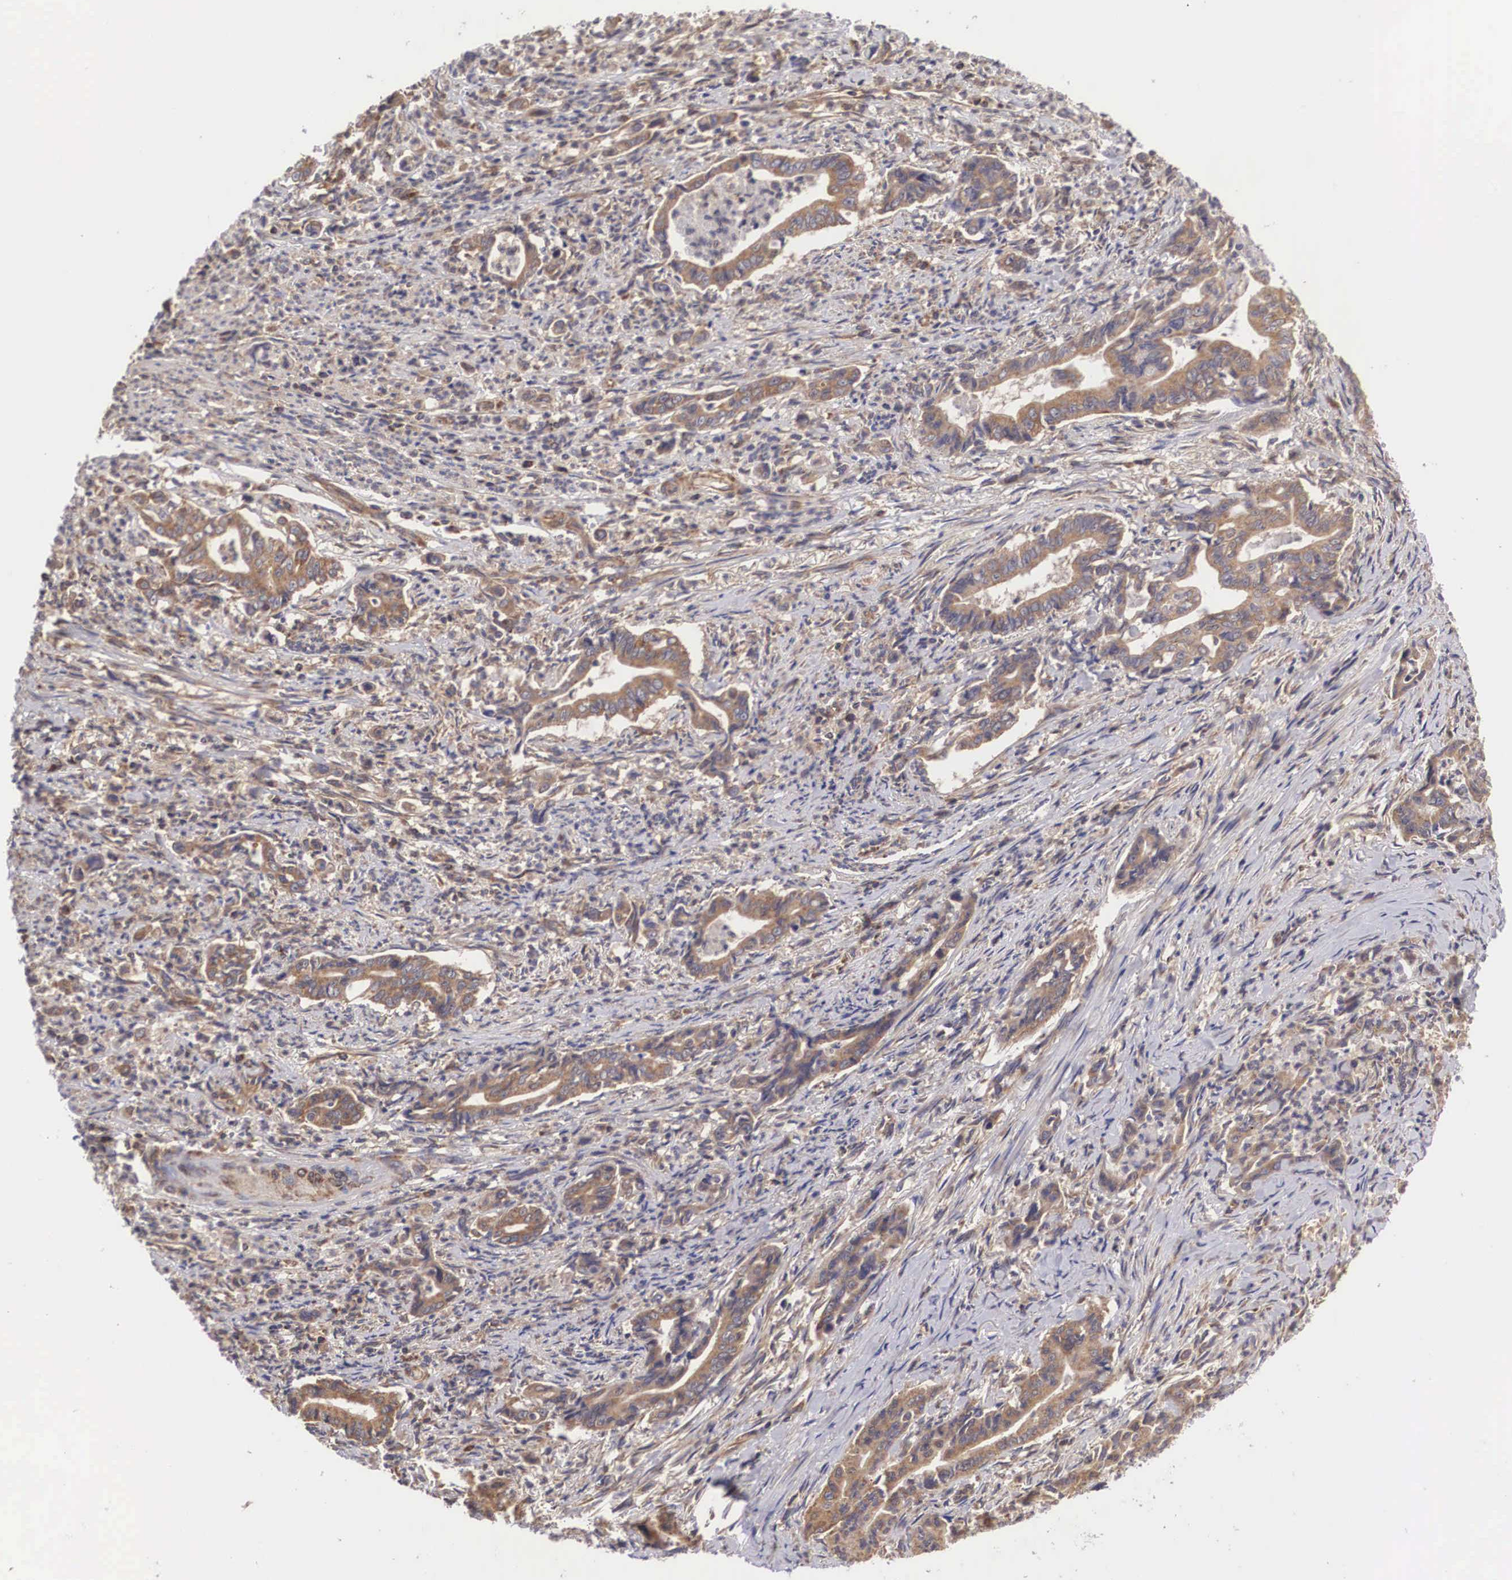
{"staining": {"intensity": "moderate", "quantity": ">75%", "location": "cytoplasmic/membranous"}, "tissue": "stomach cancer", "cell_type": "Tumor cells", "image_type": "cancer", "snomed": [{"axis": "morphology", "description": "Adenocarcinoma, NOS"}, {"axis": "topography", "description": "Stomach"}], "caption": "IHC histopathology image of neoplastic tissue: stomach adenocarcinoma stained using immunohistochemistry (IHC) reveals medium levels of moderate protein expression localized specifically in the cytoplasmic/membranous of tumor cells, appearing as a cytoplasmic/membranous brown color.", "gene": "DHRS1", "patient": {"sex": "female", "age": 76}}